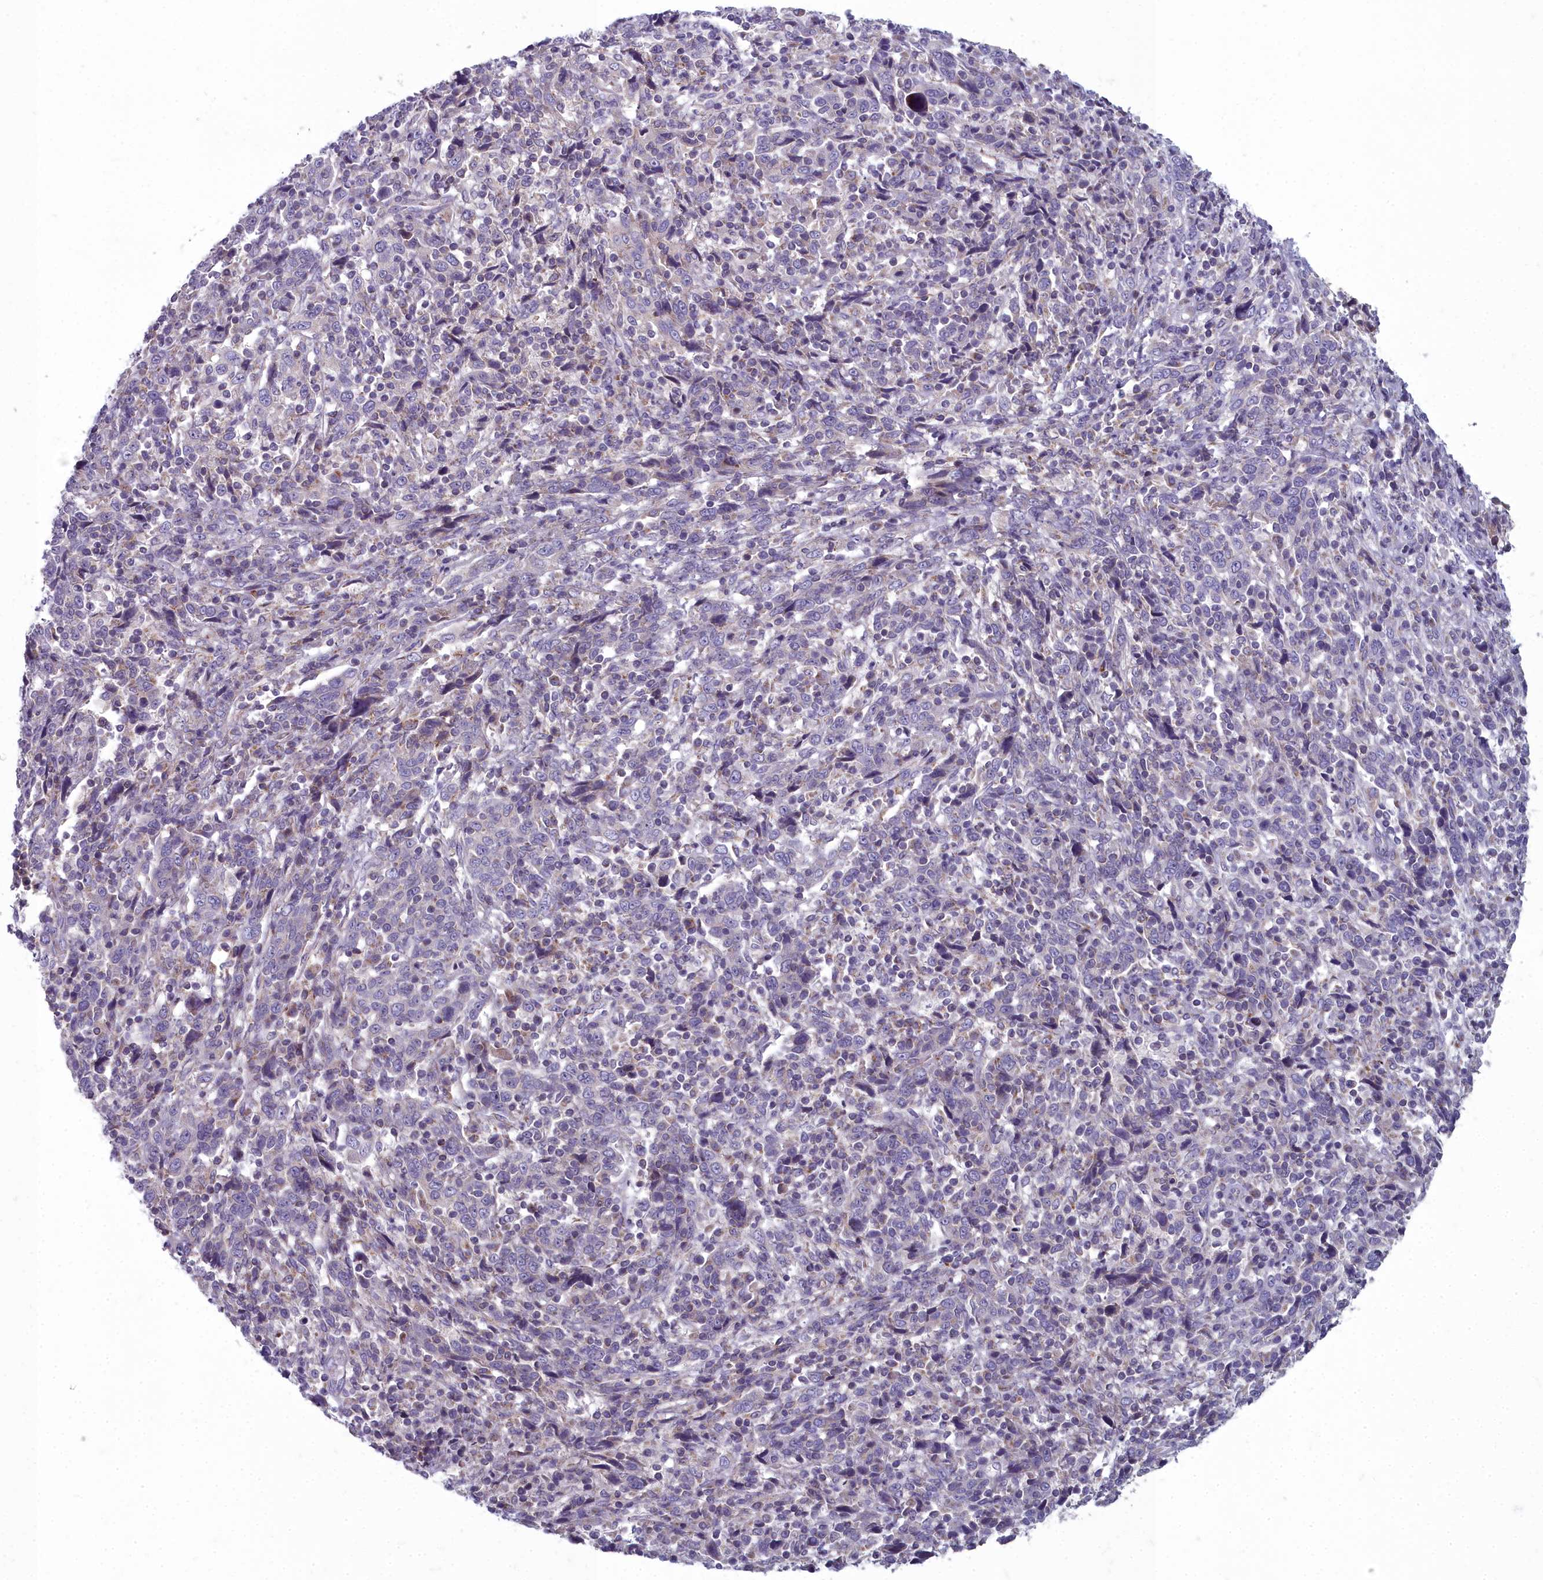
{"staining": {"intensity": "negative", "quantity": "none", "location": "none"}, "tissue": "cervical cancer", "cell_type": "Tumor cells", "image_type": "cancer", "snomed": [{"axis": "morphology", "description": "Squamous cell carcinoma, NOS"}, {"axis": "topography", "description": "Cervix"}], "caption": "Immunohistochemical staining of human cervical cancer (squamous cell carcinoma) shows no significant staining in tumor cells.", "gene": "INSYN2A", "patient": {"sex": "female", "age": 46}}